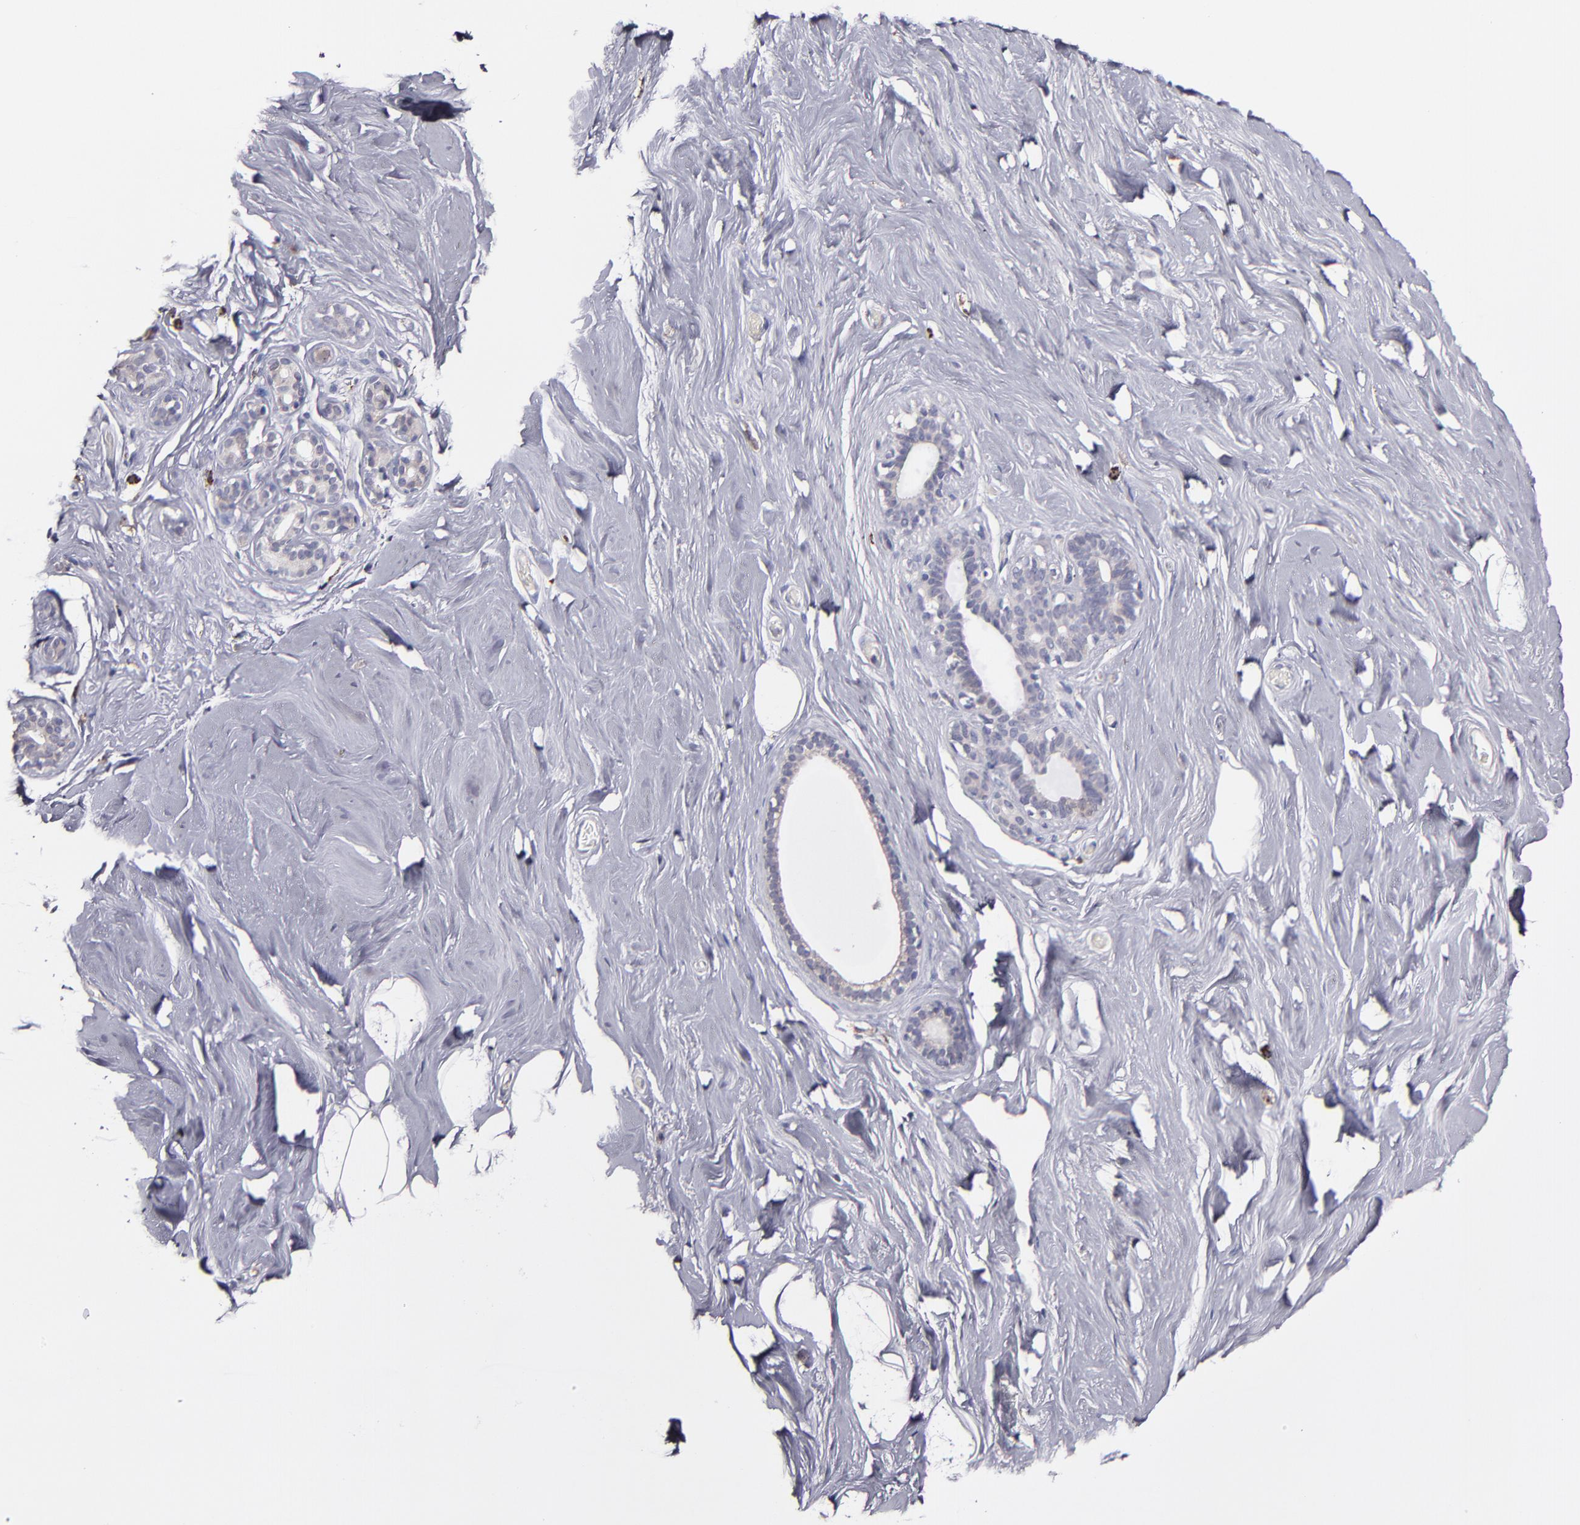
{"staining": {"intensity": "negative", "quantity": "none", "location": "none"}, "tissue": "breast", "cell_type": "Adipocytes", "image_type": "normal", "snomed": [{"axis": "morphology", "description": "Normal tissue, NOS"}, {"axis": "topography", "description": "Breast"}], "caption": "Micrograph shows no significant protein staining in adipocytes of normal breast.", "gene": "GLDC", "patient": {"sex": "female", "age": 75}}